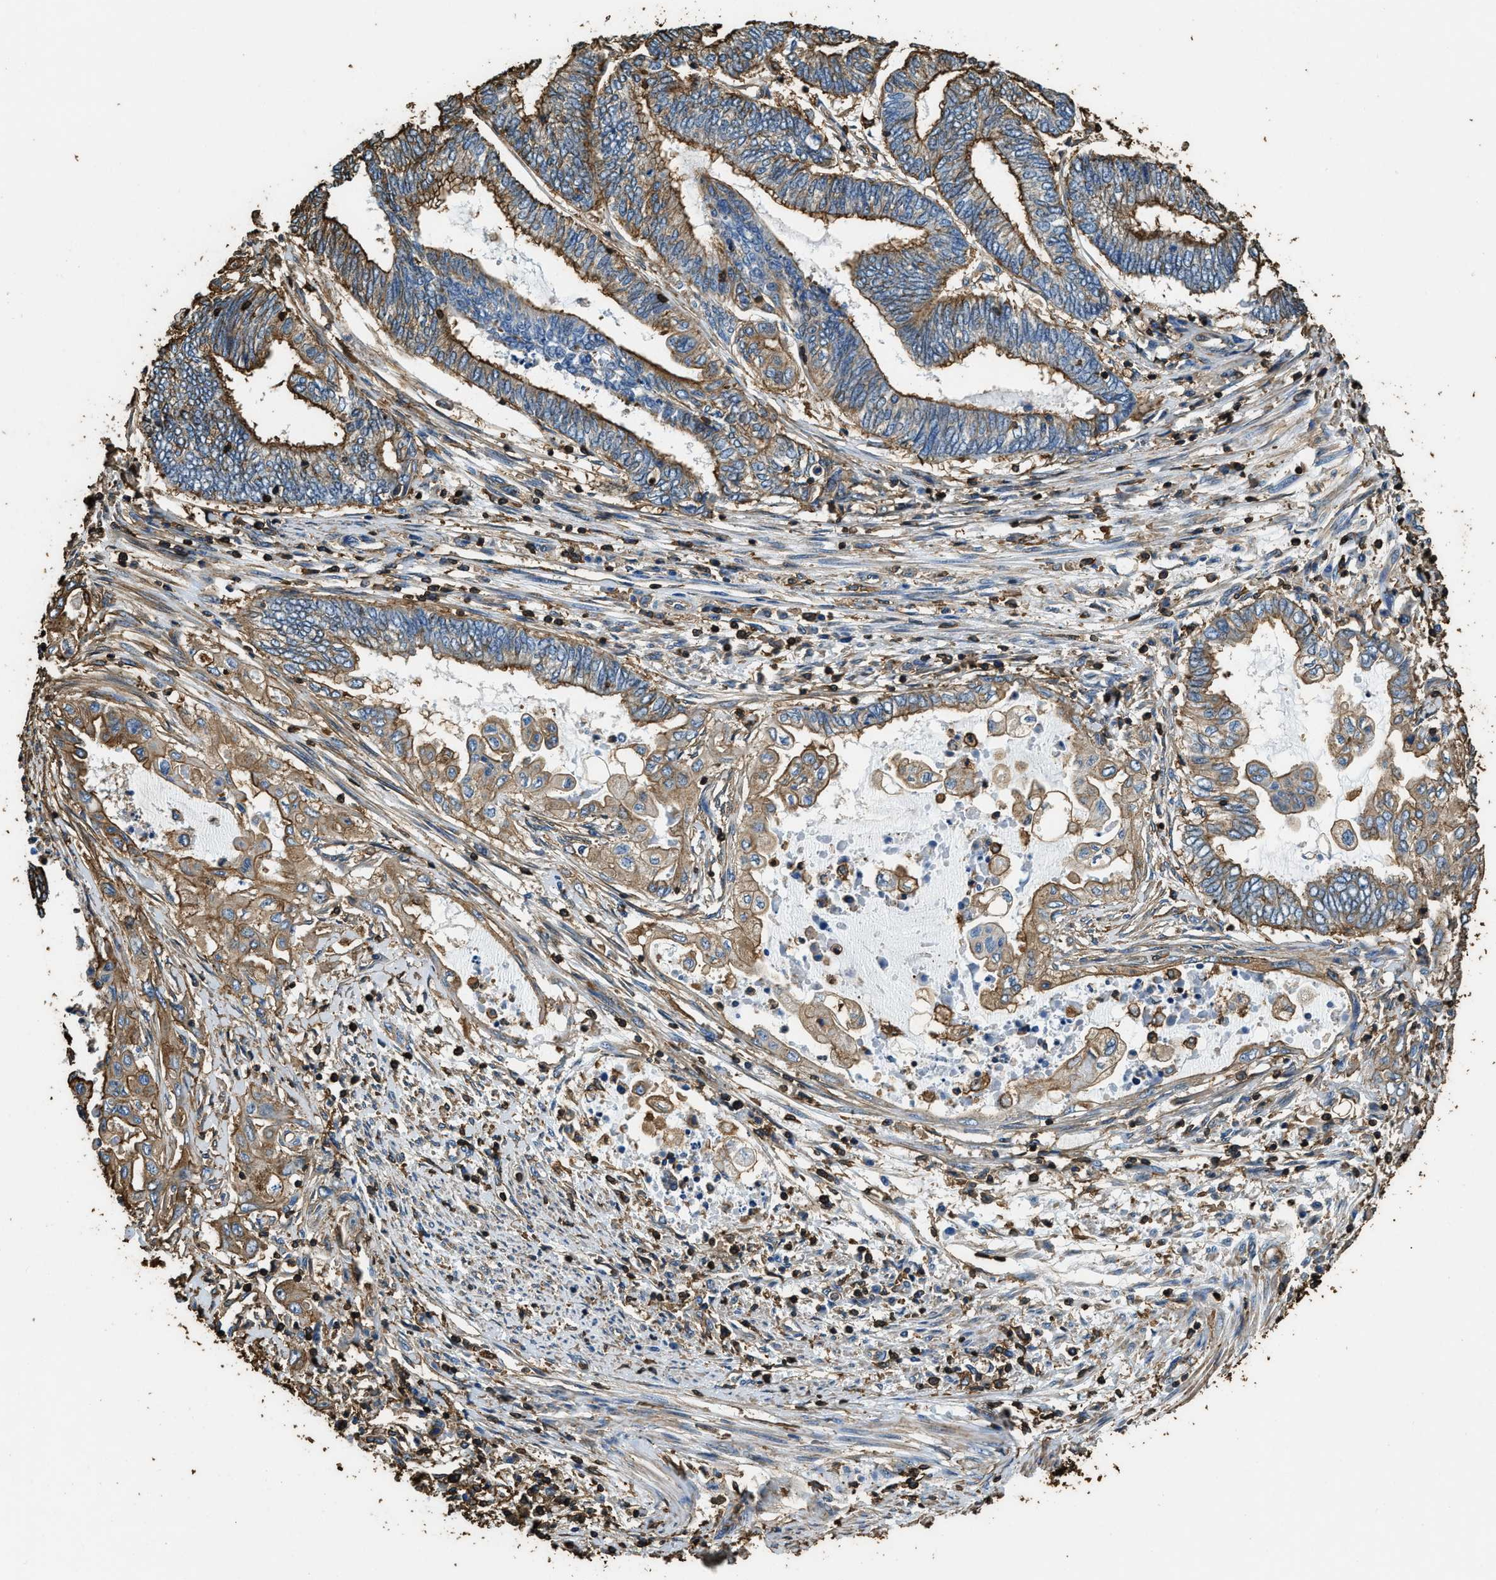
{"staining": {"intensity": "moderate", "quantity": ">75%", "location": "cytoplasmic/membranous"}, "tissue": "endometrial cancer", "cell_type": "Tumor cells", "image_type": "cancer", "snomed": [{"axis": "morphology", "description": "Adenocarcinoma, NOS"}, {"axis": "topography", "description": "Uterus"}, {"axis": "topography", "description": "Endometrium"}], "caption": "Endometrial cancer was stained to show a protein in brown. There is medium levels of moderate cytoplasmic/membranous positivity in approximately >75% of tumor cells.", "gene": "ACCS", "patient": {"sex": "female", "age": 70}}